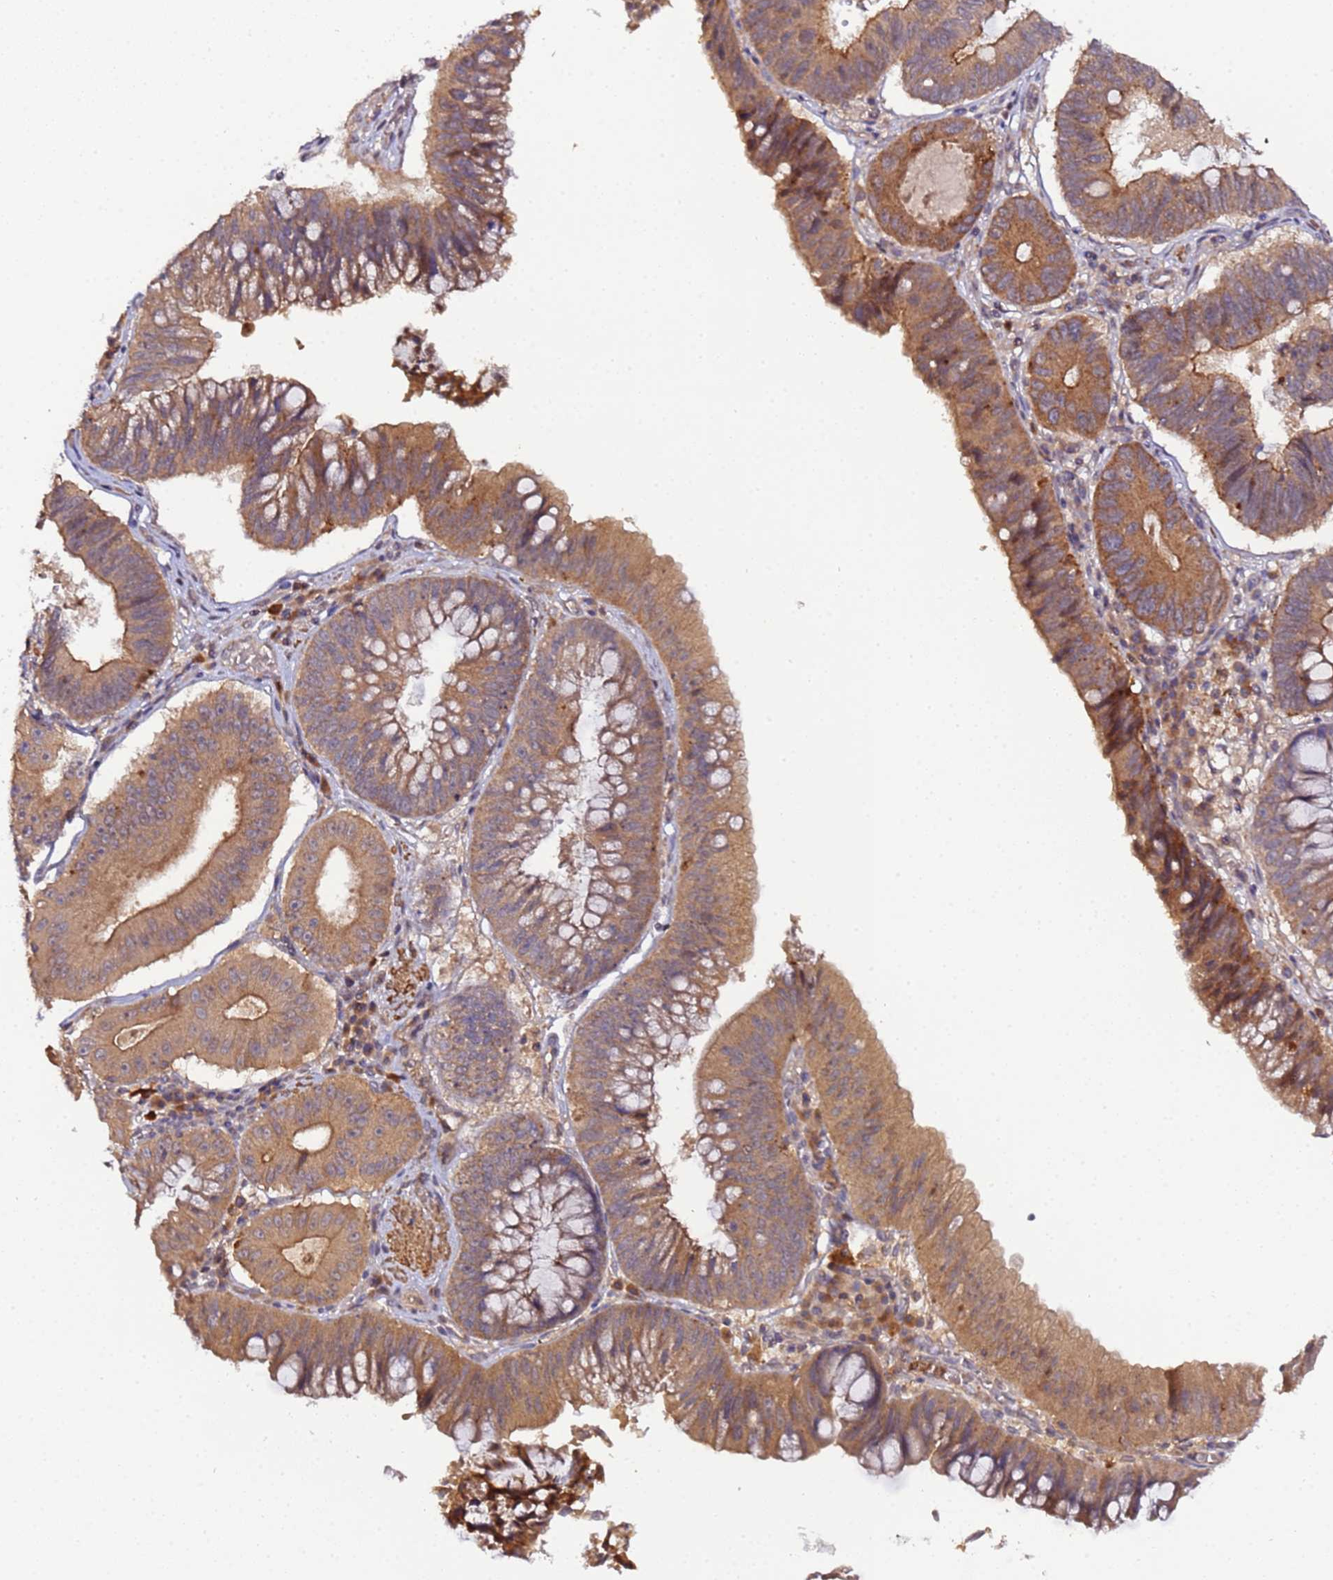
{"staining": {"intensity": "moderate", "quantity": ">75%", "location": "cytoplasmic/membranous"}, "tissue": "stomach cancer", "cell_type": "Tumor cells", "image_type": "cancer", "snomed": [{"axis": "morphology", "description": "Adenocarcinoma, NOS"}, {"axis": "topography", "description": "Stomach"}], "caption": "Immunohistochemical staining of human stomach cancer (adenocarcinoma) shows moderate cytoplasmic/membranous protein staining in about >75% of tumor cells. The staining was performed using DAB to visualize the protein expression in brown, while the nuclei were stained in blue with hematoxylin (Magnification: 20x).", "gene": "TRIM26", "patient": {"sex": "male", "age": 59}}